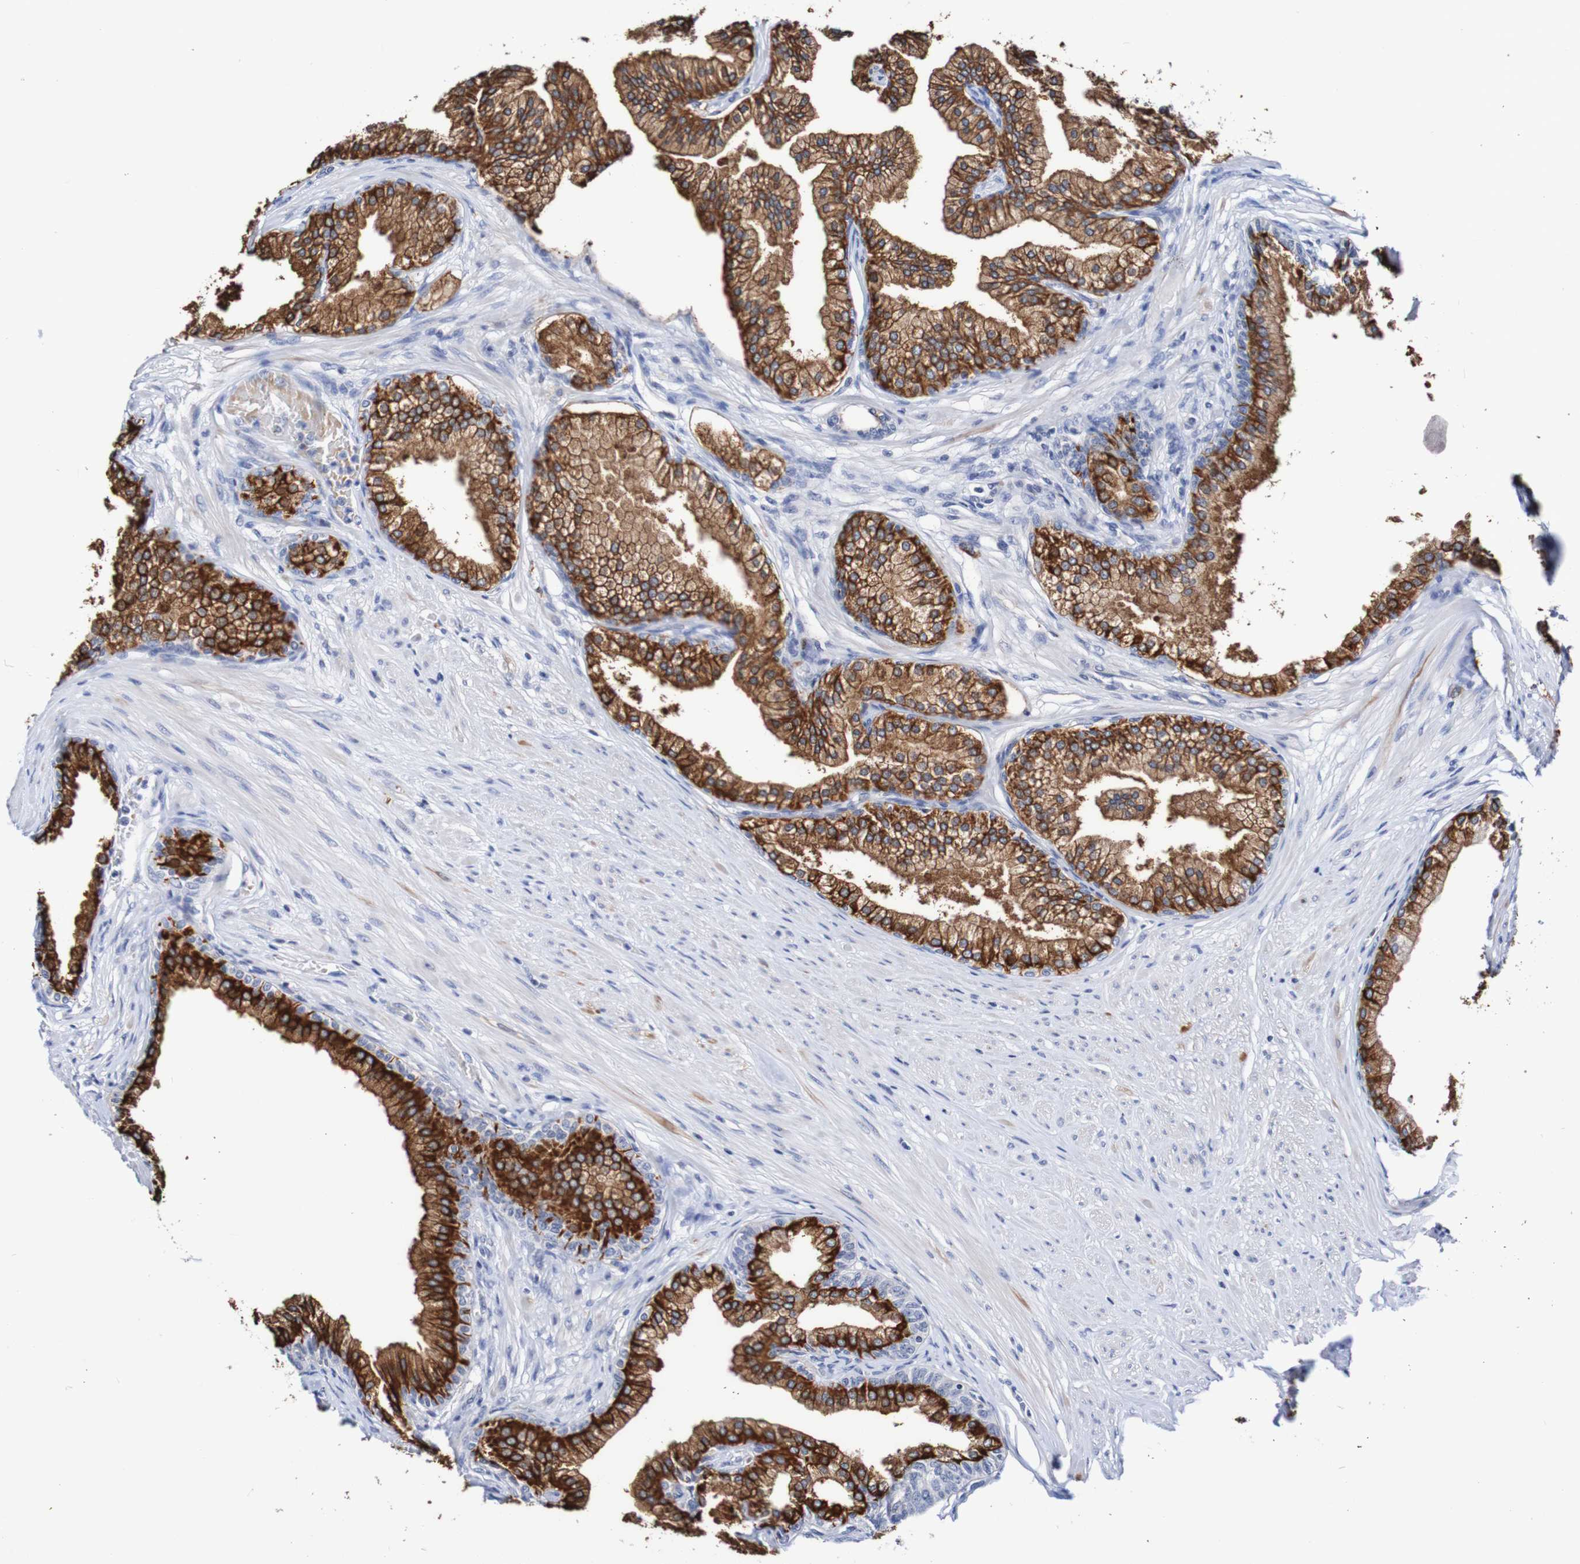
{"staining": {"intensity": "strong", "quantity": ">75%", "location": "cytoplasmic/membranous"}, "tissue": "prostate", "cell_type": "Glandular cells", "image_type": "normal", "snomed": [{"axis": "morphology", "description": "Normal tissue, NOS"}, {"axis": "morphology", "description": "Urothelial carcinoma, Low grade"}, {"axis": "topography", "description": "Urinary bladder"}, {"axis": "topography", "description": "Prostate"}], "caption": "Protein analysis of benign prostate reveals strong cytoplasmic/membranous expression in approximately >75% of glandular cells.", "gene": "SEZ6", "patient": {"sex": "male", "age": 60}}